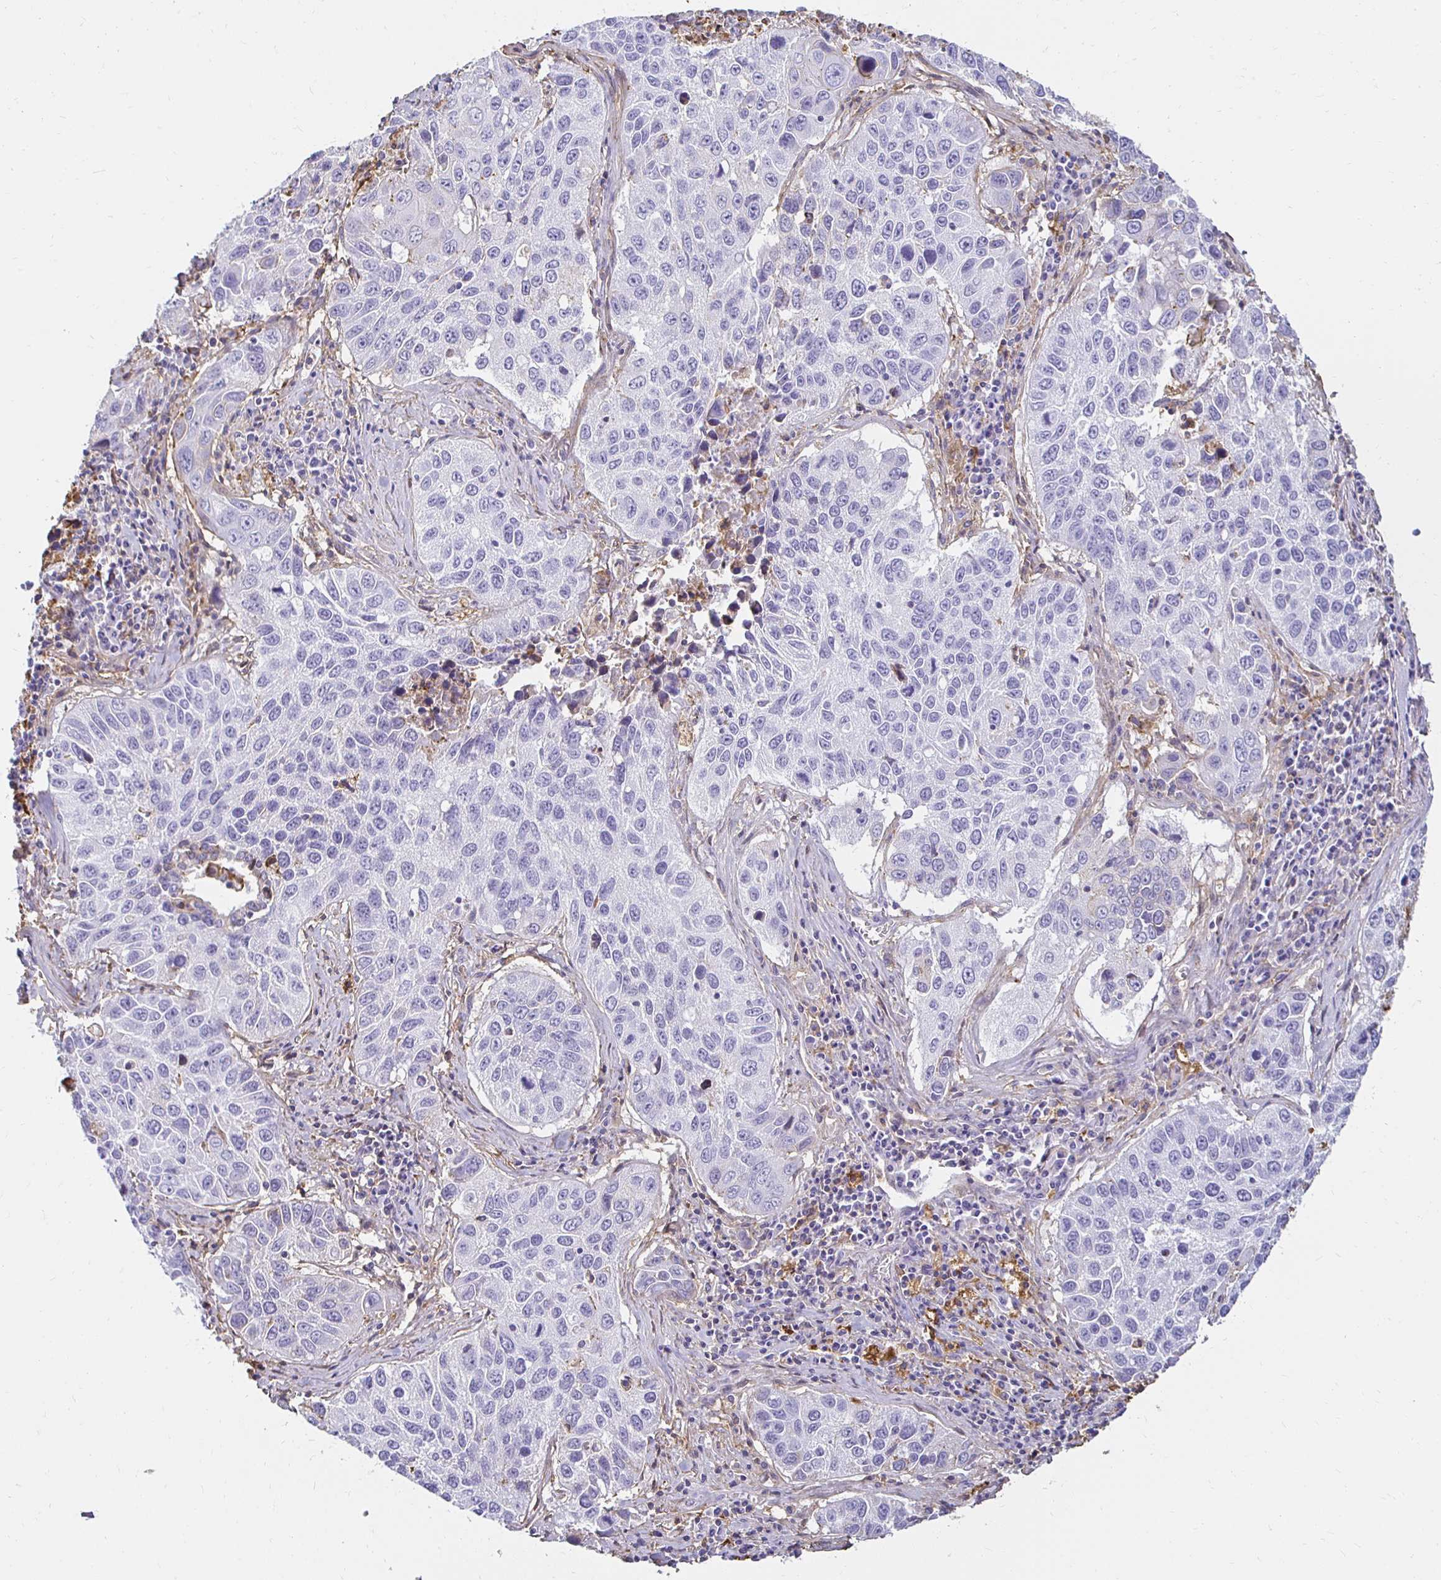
{"staining": {"intensity": "negative", "quantity": "none", "location": "none"}, "tissue": "lung cancer", "cell_type": "Tumor cells", "image_type": "cancer", "snomed": [{"axis": "morphology", "description": "Squamous cell carcinoma, NOS"}, {"axis": "topography", "description": "Lung"}], "caption": "DAB immunohistochemical staining of lung squamous cell carcinoma shows no significant expression in tumor cells.", "gene": "TAS1R3", "patient": {"sex": "female", "age": 61}}